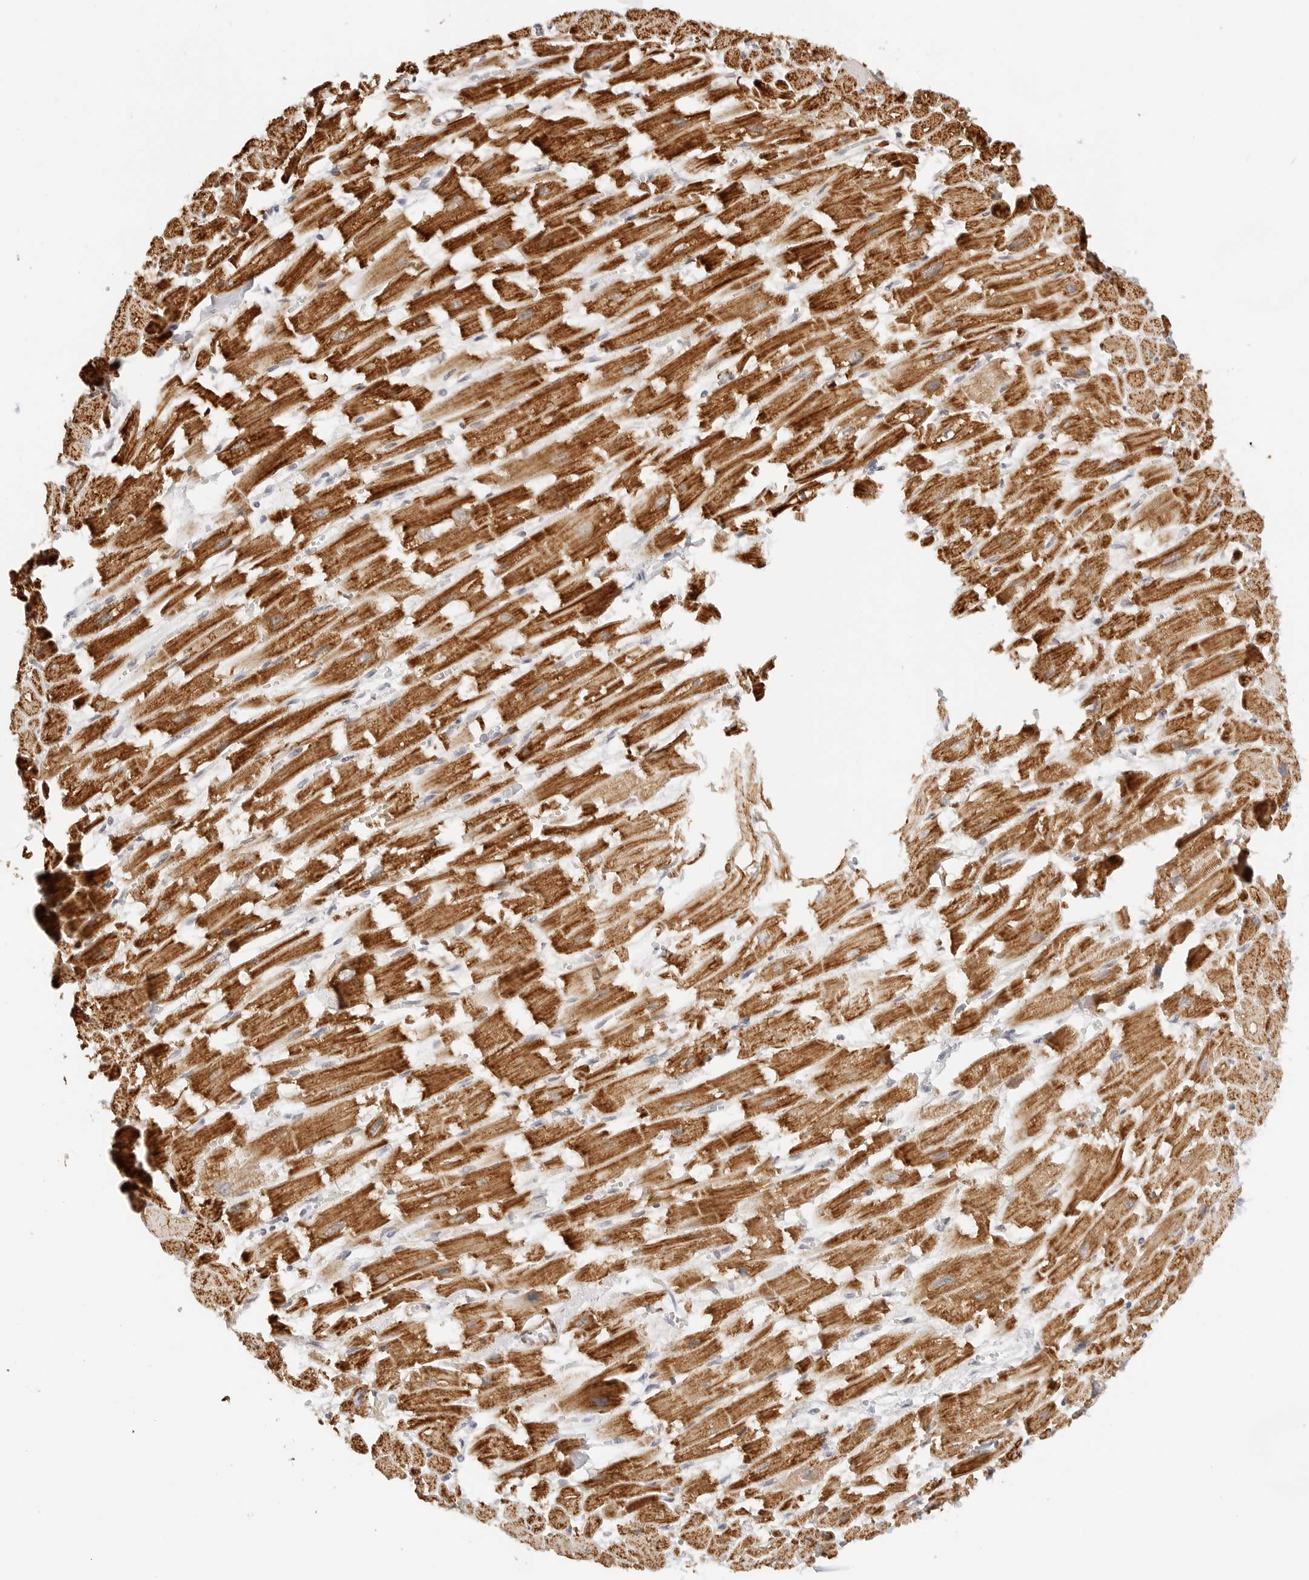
{"staining": {"intensity": "strong", "quantity": ">75%", "location": "cytoplasmic/membranous"}, "tissue": "heart muscle", "cell_type": "Cardiomyocytes", "image_type": "normal", "snomed": [{"axis": "morphology", "description": "Normal tissue, NOS"}, {"axis": "topography", "description": "Heart"}], "caption": "Protein staining of unremarkable heart muscle shows strong cytoplasmic/membranous positivity in approximately >75% of cardiomyocytes. (IHC, brightfield microscopy, high magnification).", "gene": "GORAB", "patient": {"sex": "male", "age": 54}}